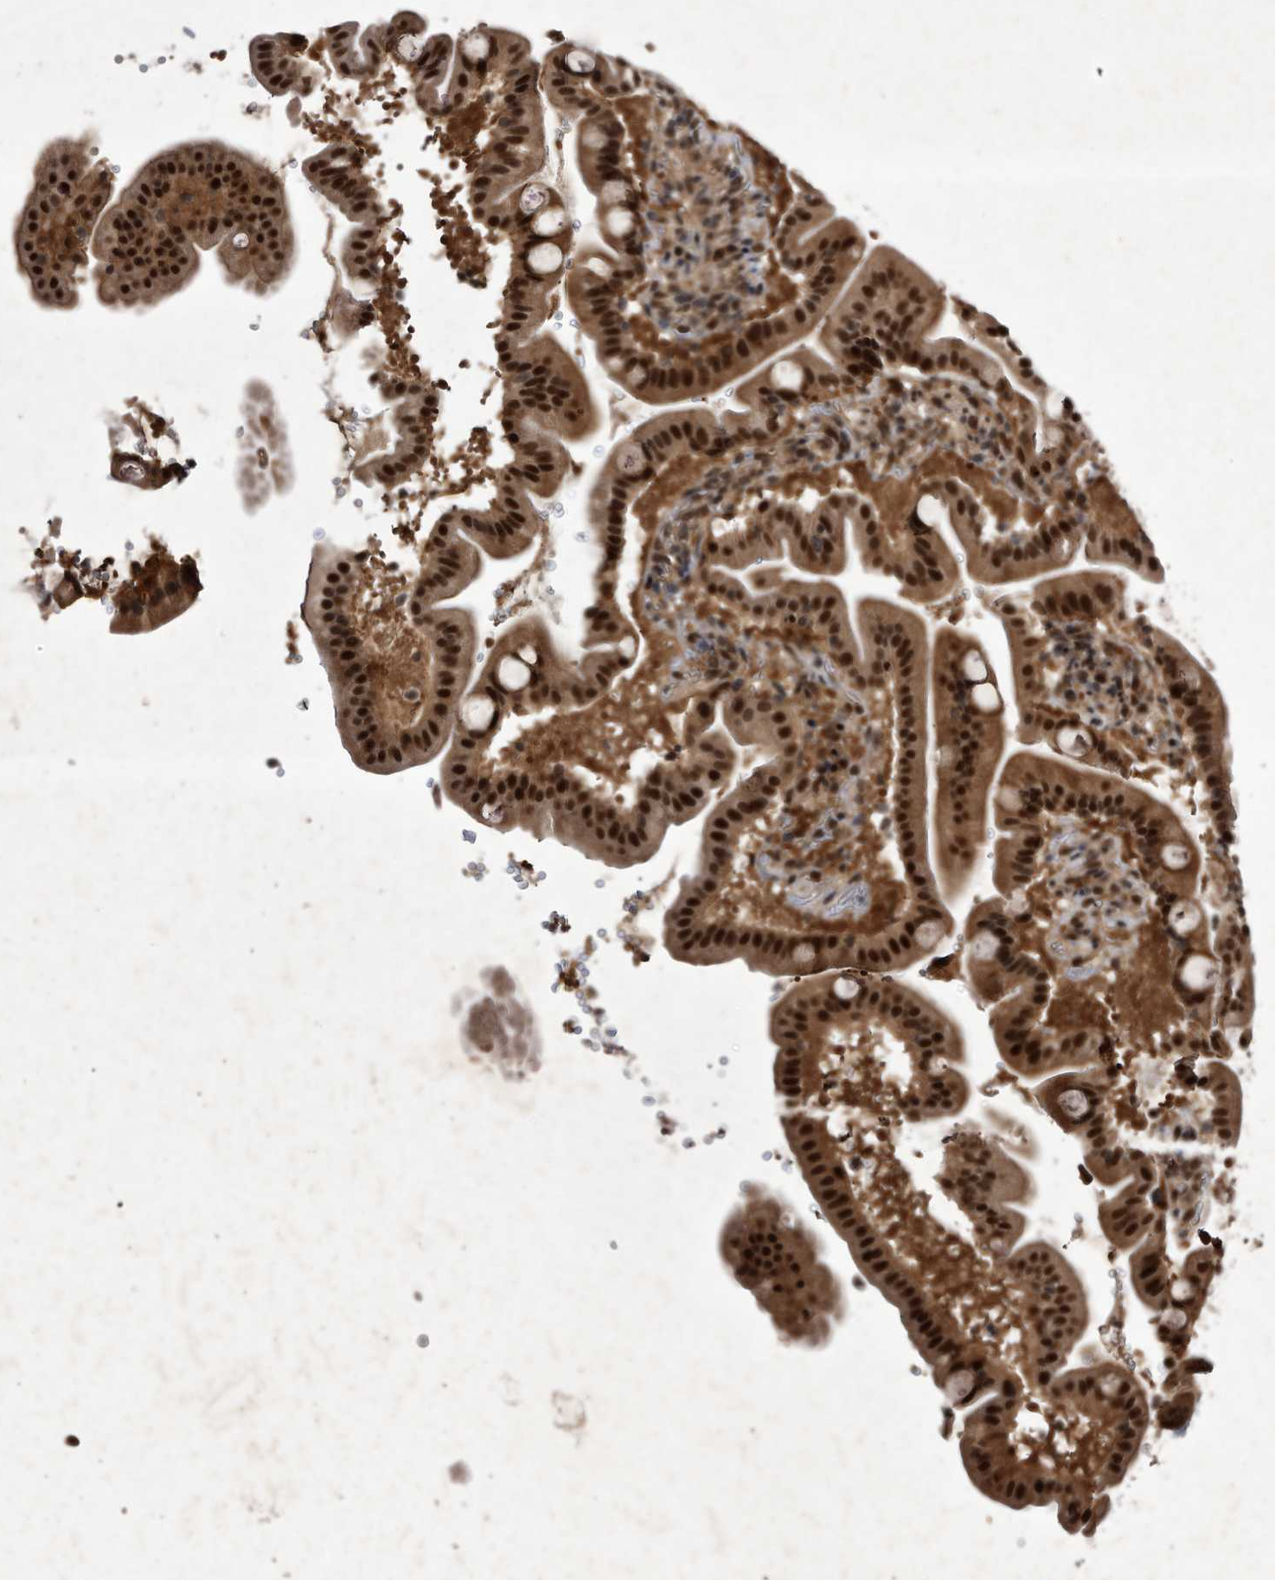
{"staining": {"intensity": "strong", "quantity": ">75%", "location": "cytoplasmic/membranous,nuclear"}, "tissue": "duodenum", "cell_type": "Glandular cells", "image_type": "normal", "snomed": [{"axis": "morphology", "description": "Normal tissue, NOS"}, {"axis": "topography", "description": "Duodenum"}], "caption": "Glandular cells reveal high levels of strong cytoplasmic/membranous,nuclear staining in about >75% of cells in normal human duodenum.", "gene": "RAD23B", "patient": {"sex": "male", "age": 54}}